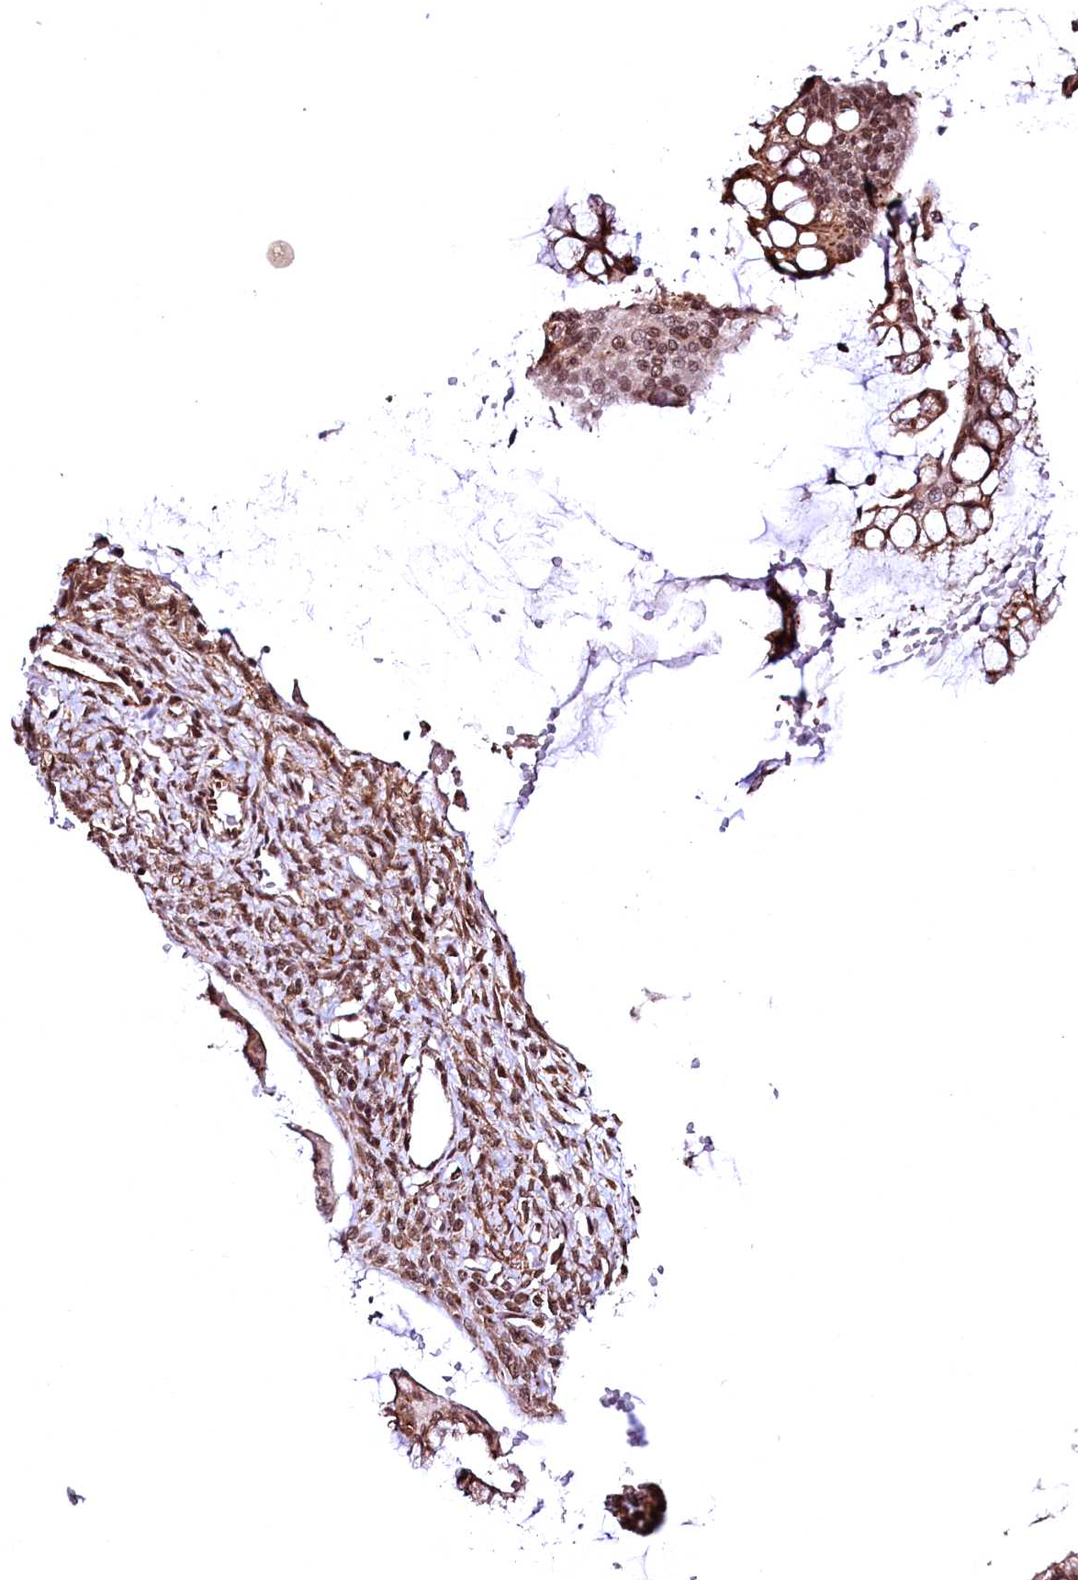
{"staining": {"intensity": "moderate", "quantity": ">75%", "location": "cytoplasmic/membranous,nuclear"}, "tissue": "ovarian cancer", "cell_type": "Tumor cells", "image_type": "cancer", "snomed": [{"axis": "morphology", "description": "Cystadenocarcinoma, mucinous, NOS"}, {"axis": "topography", "description": "Ovary"}], "caption": "The histopathology image exhibits immunohistochemical staining of mucinous cystadenocarcinoma (ovarian). There is moderate cytoplasmic/membranous and nuclear positivity is seen in about >75% of tumor cells.", "gene": "PDS5B", "patient": {"sex": "female", "age": 73}}